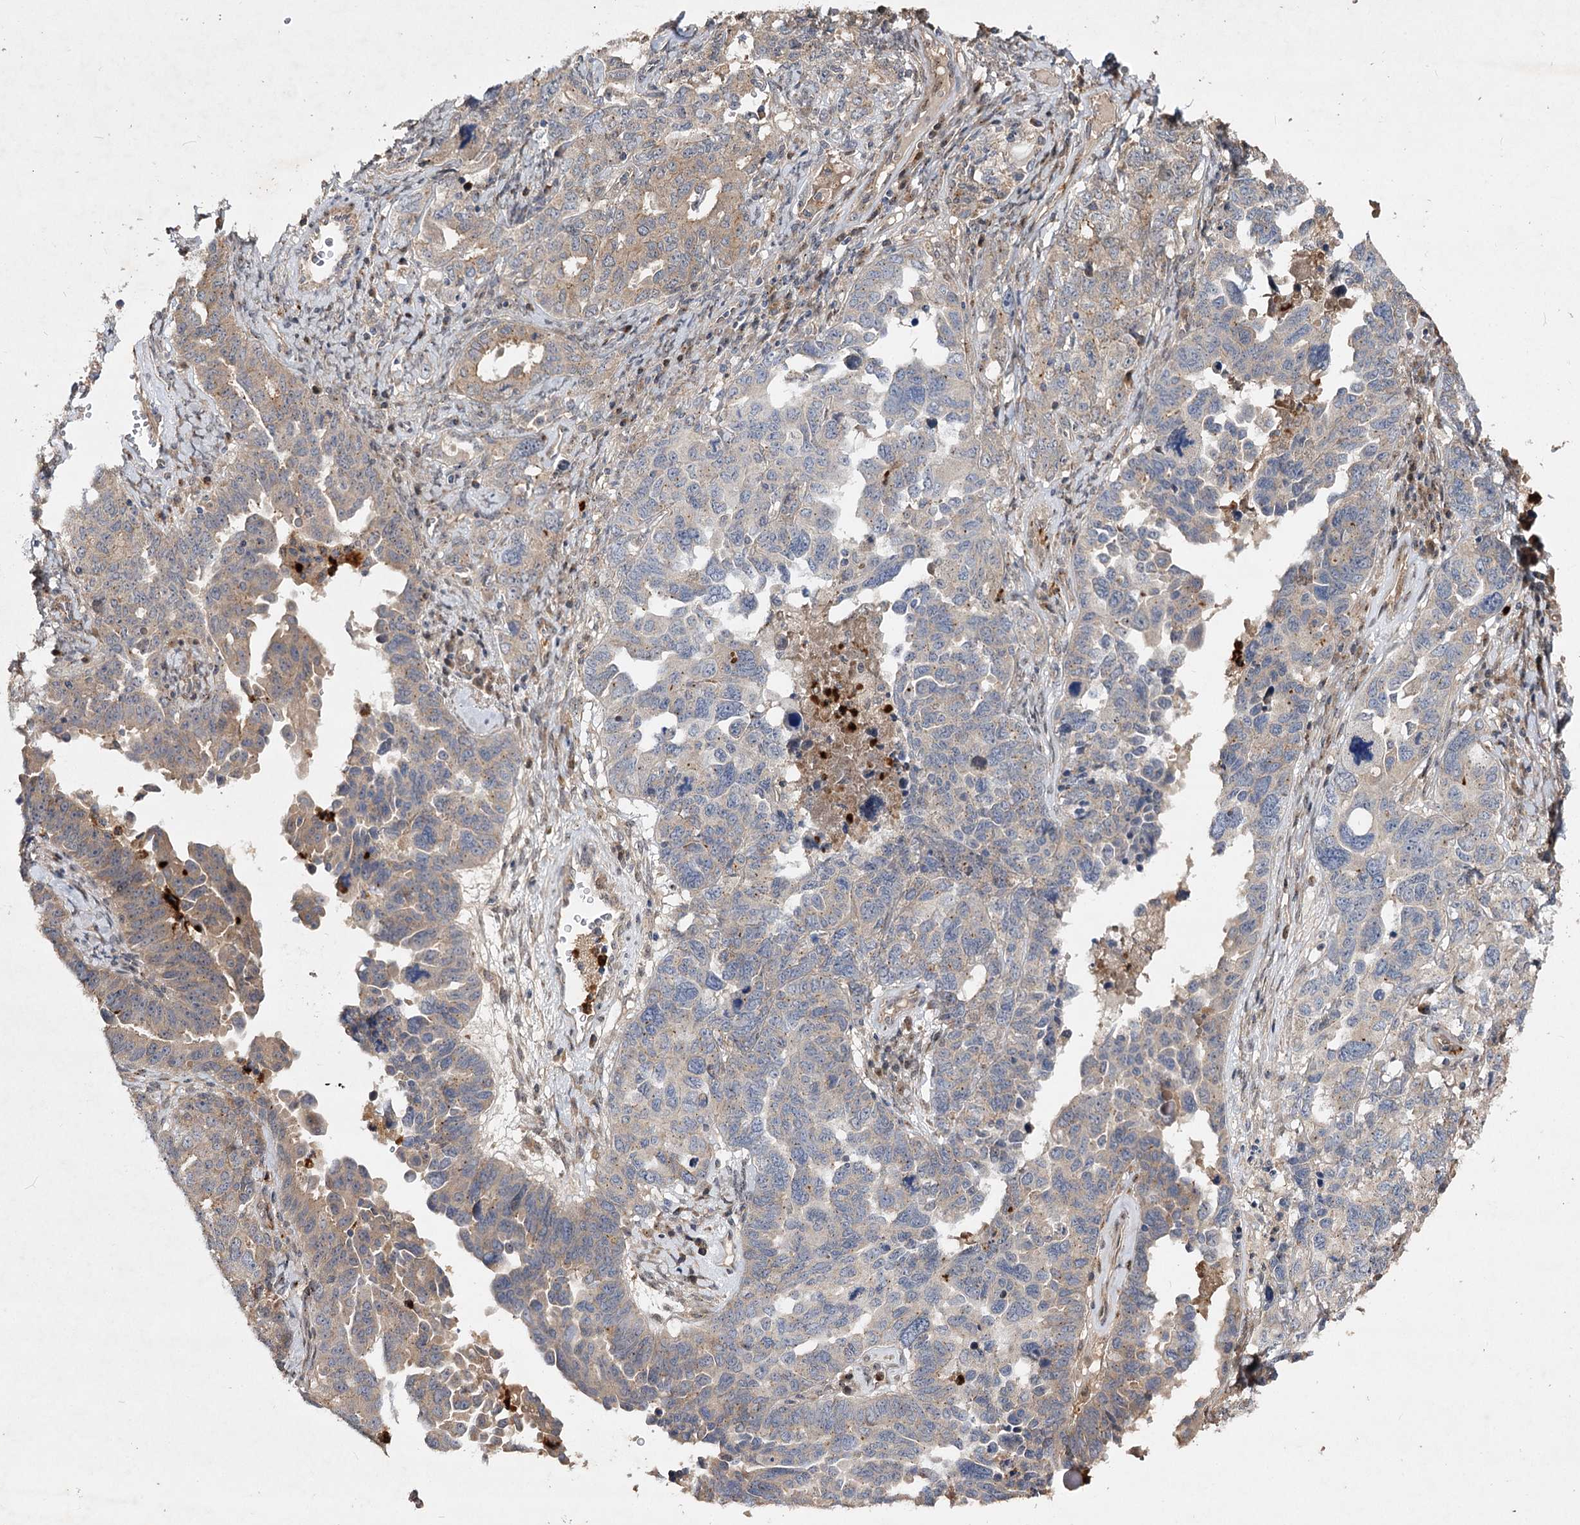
{"staining": {"intensity": "weak", "quantity": "<25%", "location": "cytoplasmic/membranous"}, "tissue": "ovarian cancer", "cell_type": "Tumor cells", "image_type": "cancer", "snomed": [{"axis": "morphology", "description": "Carcinoma, endometroid"}, {"axis": "topography", "description": "Ovary"}], "caption": "A histopathology image of ovarian cancer stained for a protein demonstrates no brown staining in tumor cells.", "gene": "MINDY3", "patient": {"sex": "female", "age": 62}}